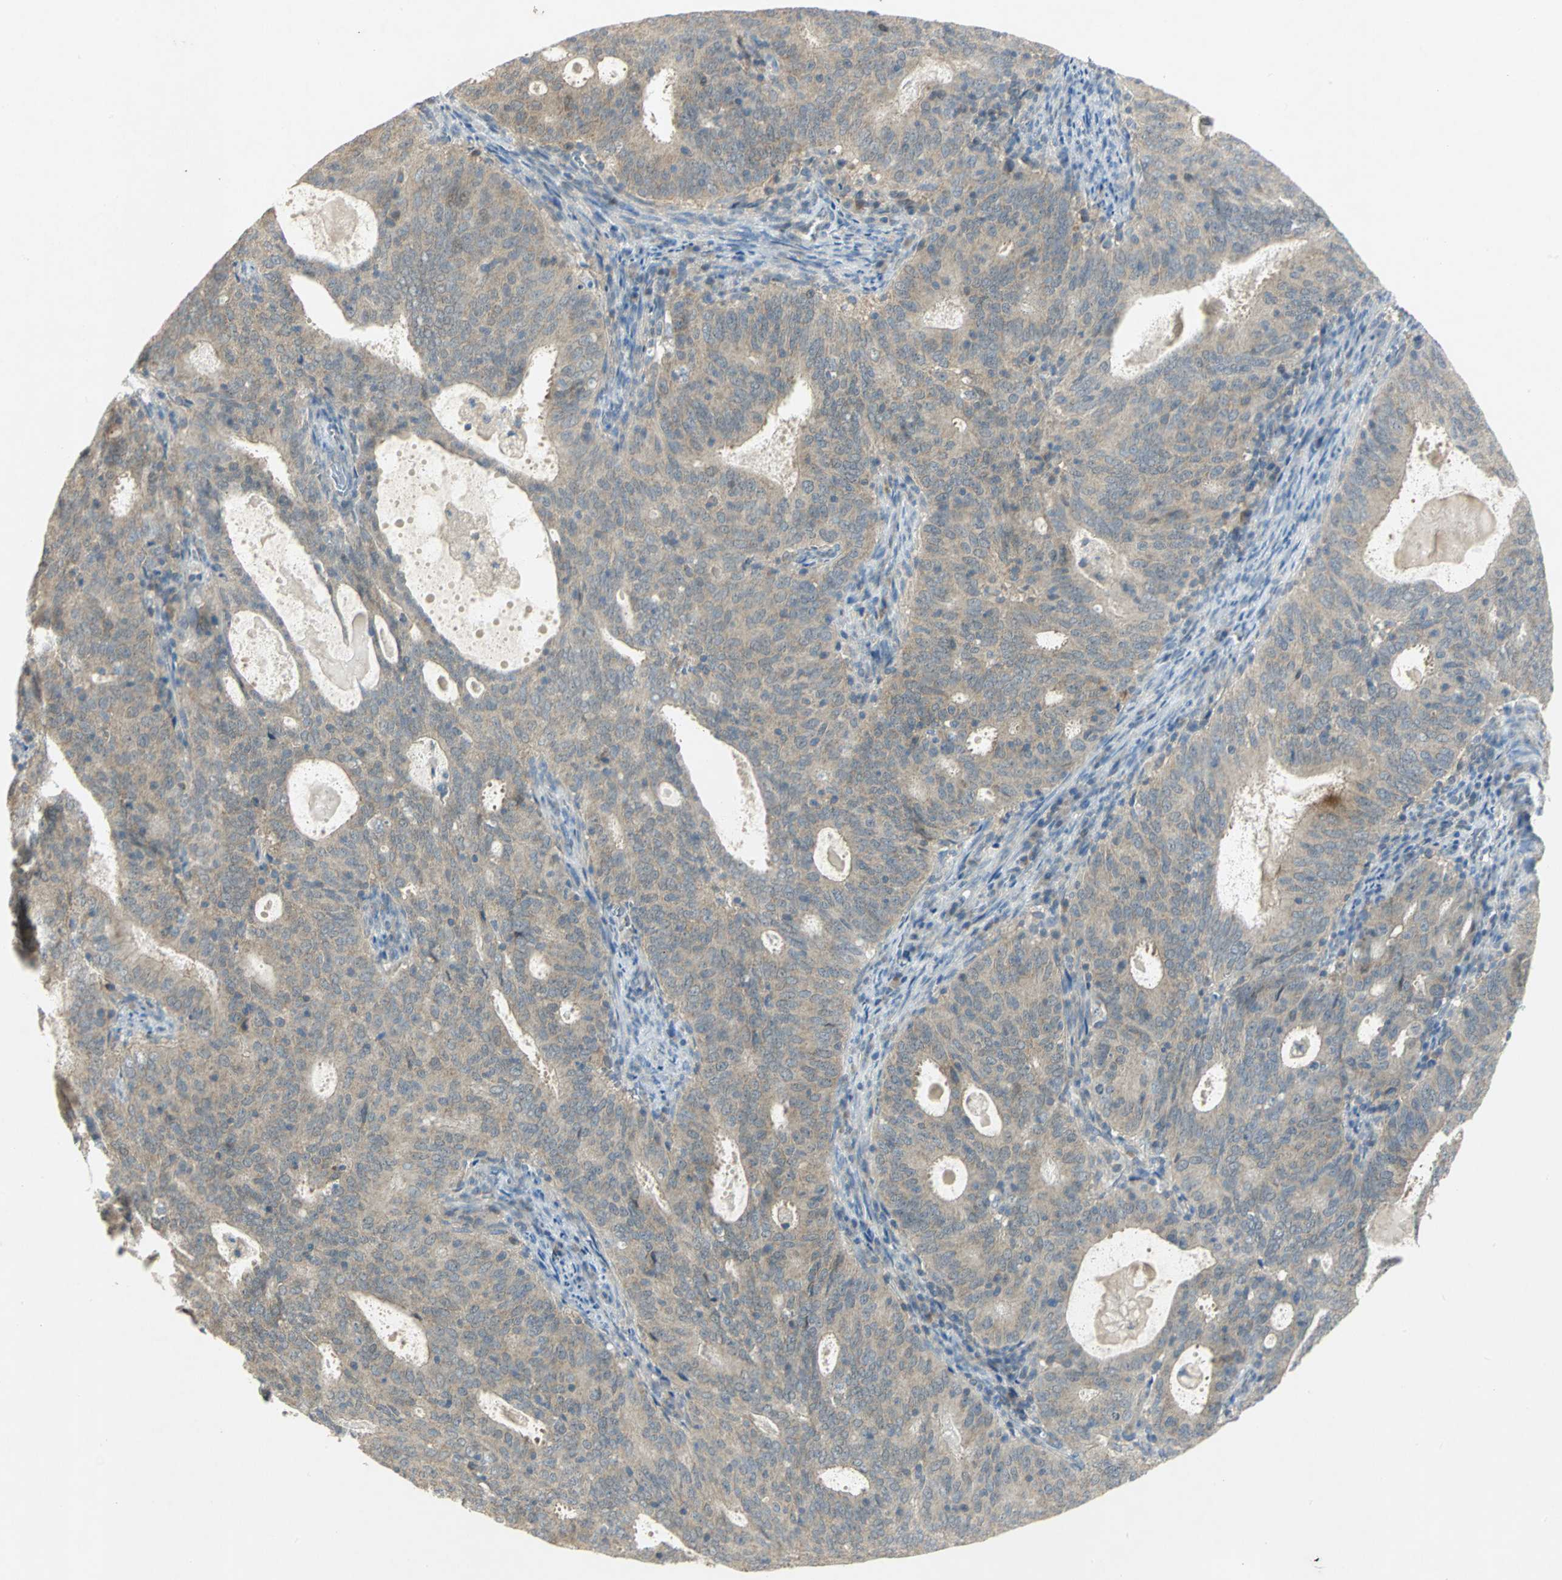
{"staining": {"intensity": "moderate", "quantity": ">75%", "location": "cytoplasmic/membranous"}, "tissue": "cervical cancer", "cell_type": "Tumor cells", "image_type": "cancer", "snomed": [{"axis": "morphology", "description": "Adenocarcinoma, NOS"}, {"axis": "topography", "description": "Cervix"}], "caption": "High-power microscopy captured an immunohistochemistry micrograph of cervical adenocarcinoma, revealing moderate cytoplasmic/membranous staining in about >75% of tumor cells. (Stains: DAB (3,3'-diaminobenzidine) in brown, nuclei in blue, Microscopy: brightfield microscopy at high magnification).", "gene": "PPIA", "patient": {"sex": "female", "age": 44}}